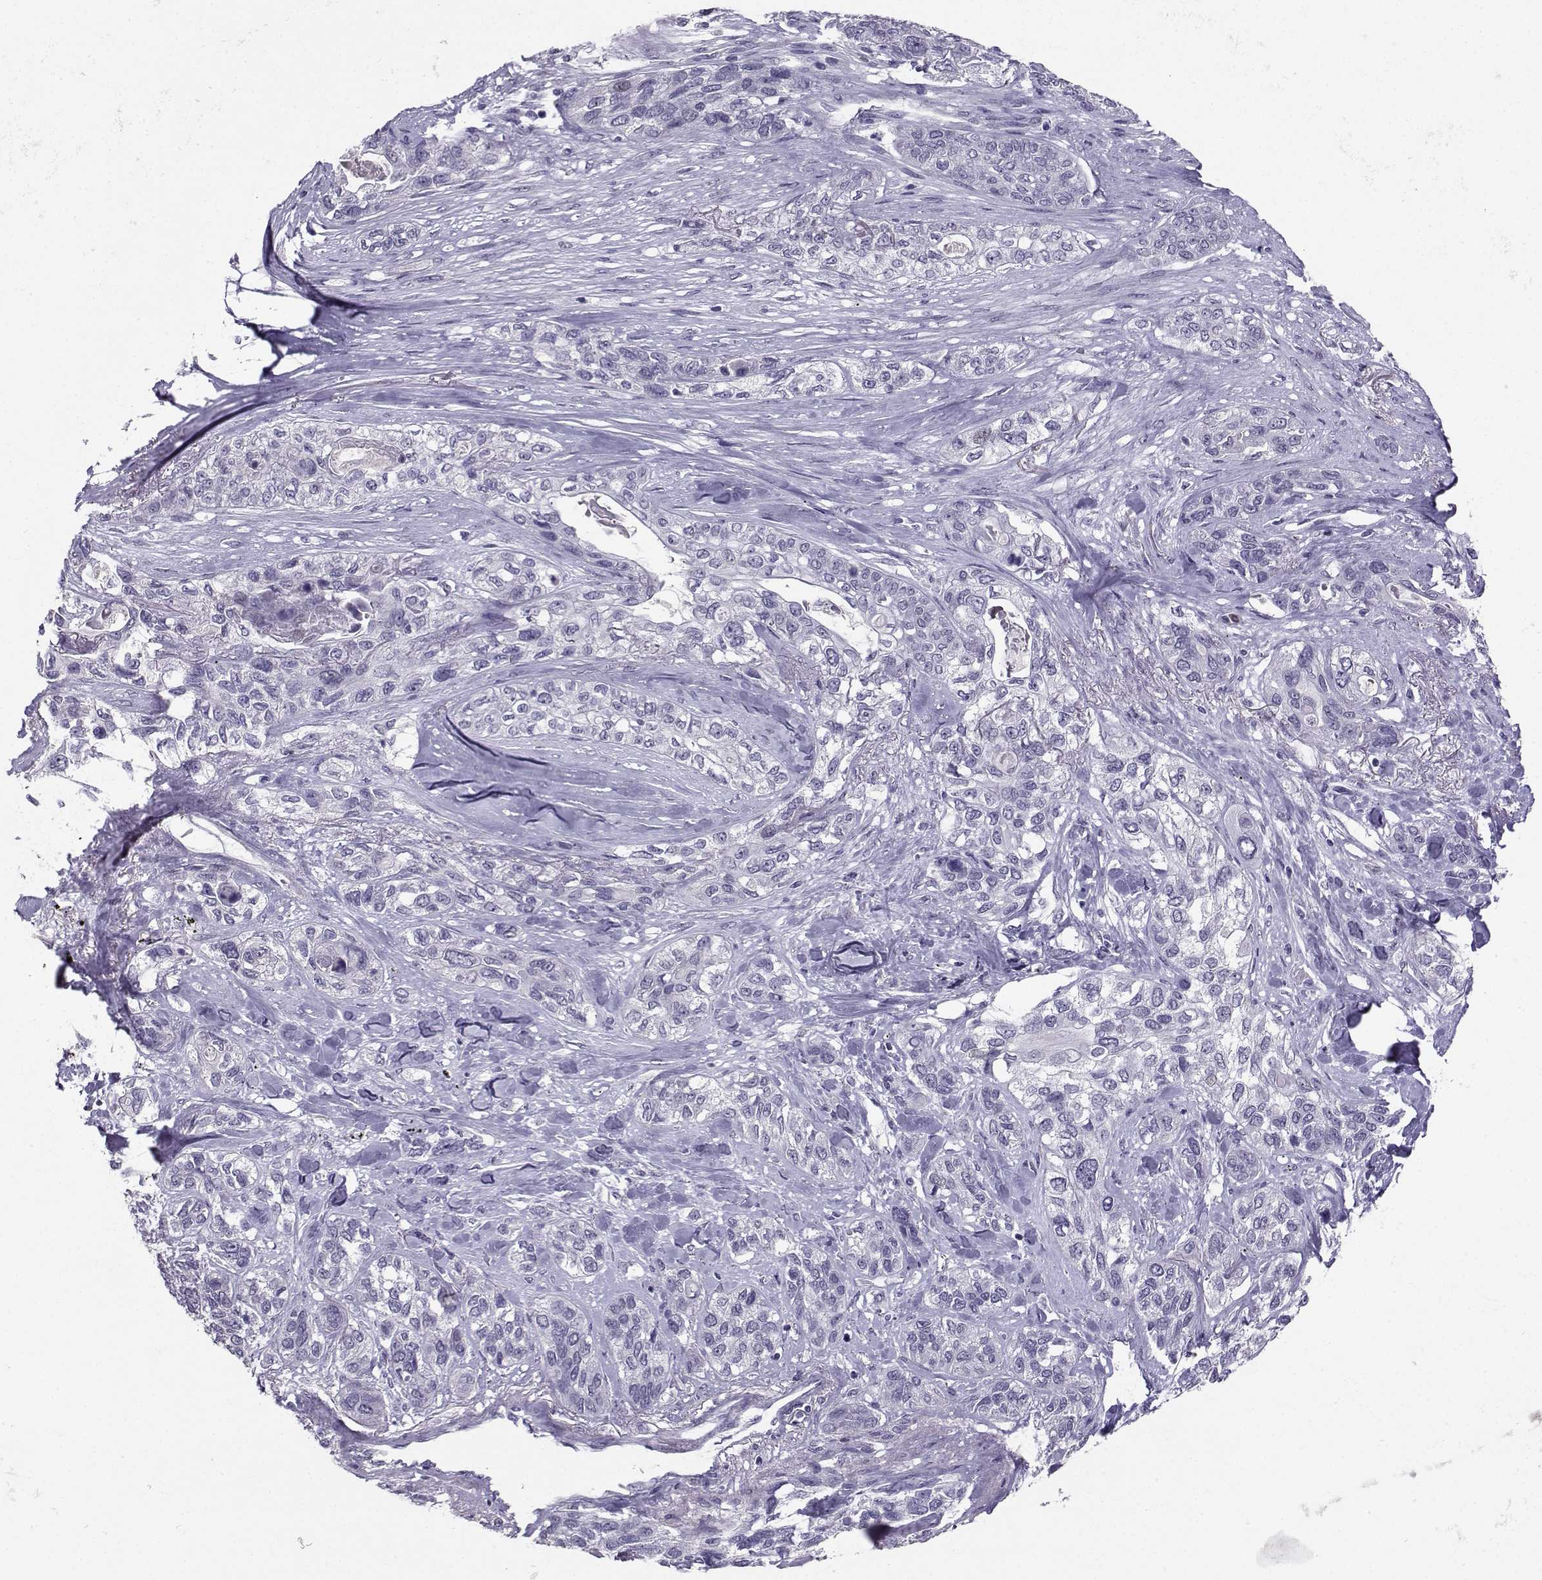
{"staining": {"intensity": "negative", "quantity": "none", "location": "none"}, "tissue": "lung cancer", "cell_type": "Tumor cells", "image_type": "cancer", "snomed": [{"axis": "morphology", "description": "Squamous cell carcinoma, NOS"}, {"axis": "topography", "description": "Lung"}], "caption": "Immunohistochemistry of lung cancer (squamous cell carcinoma) displays no staining in tumor cells.", "gene": "CARTPT", "patient": {"sex": "female", "age": 70}}